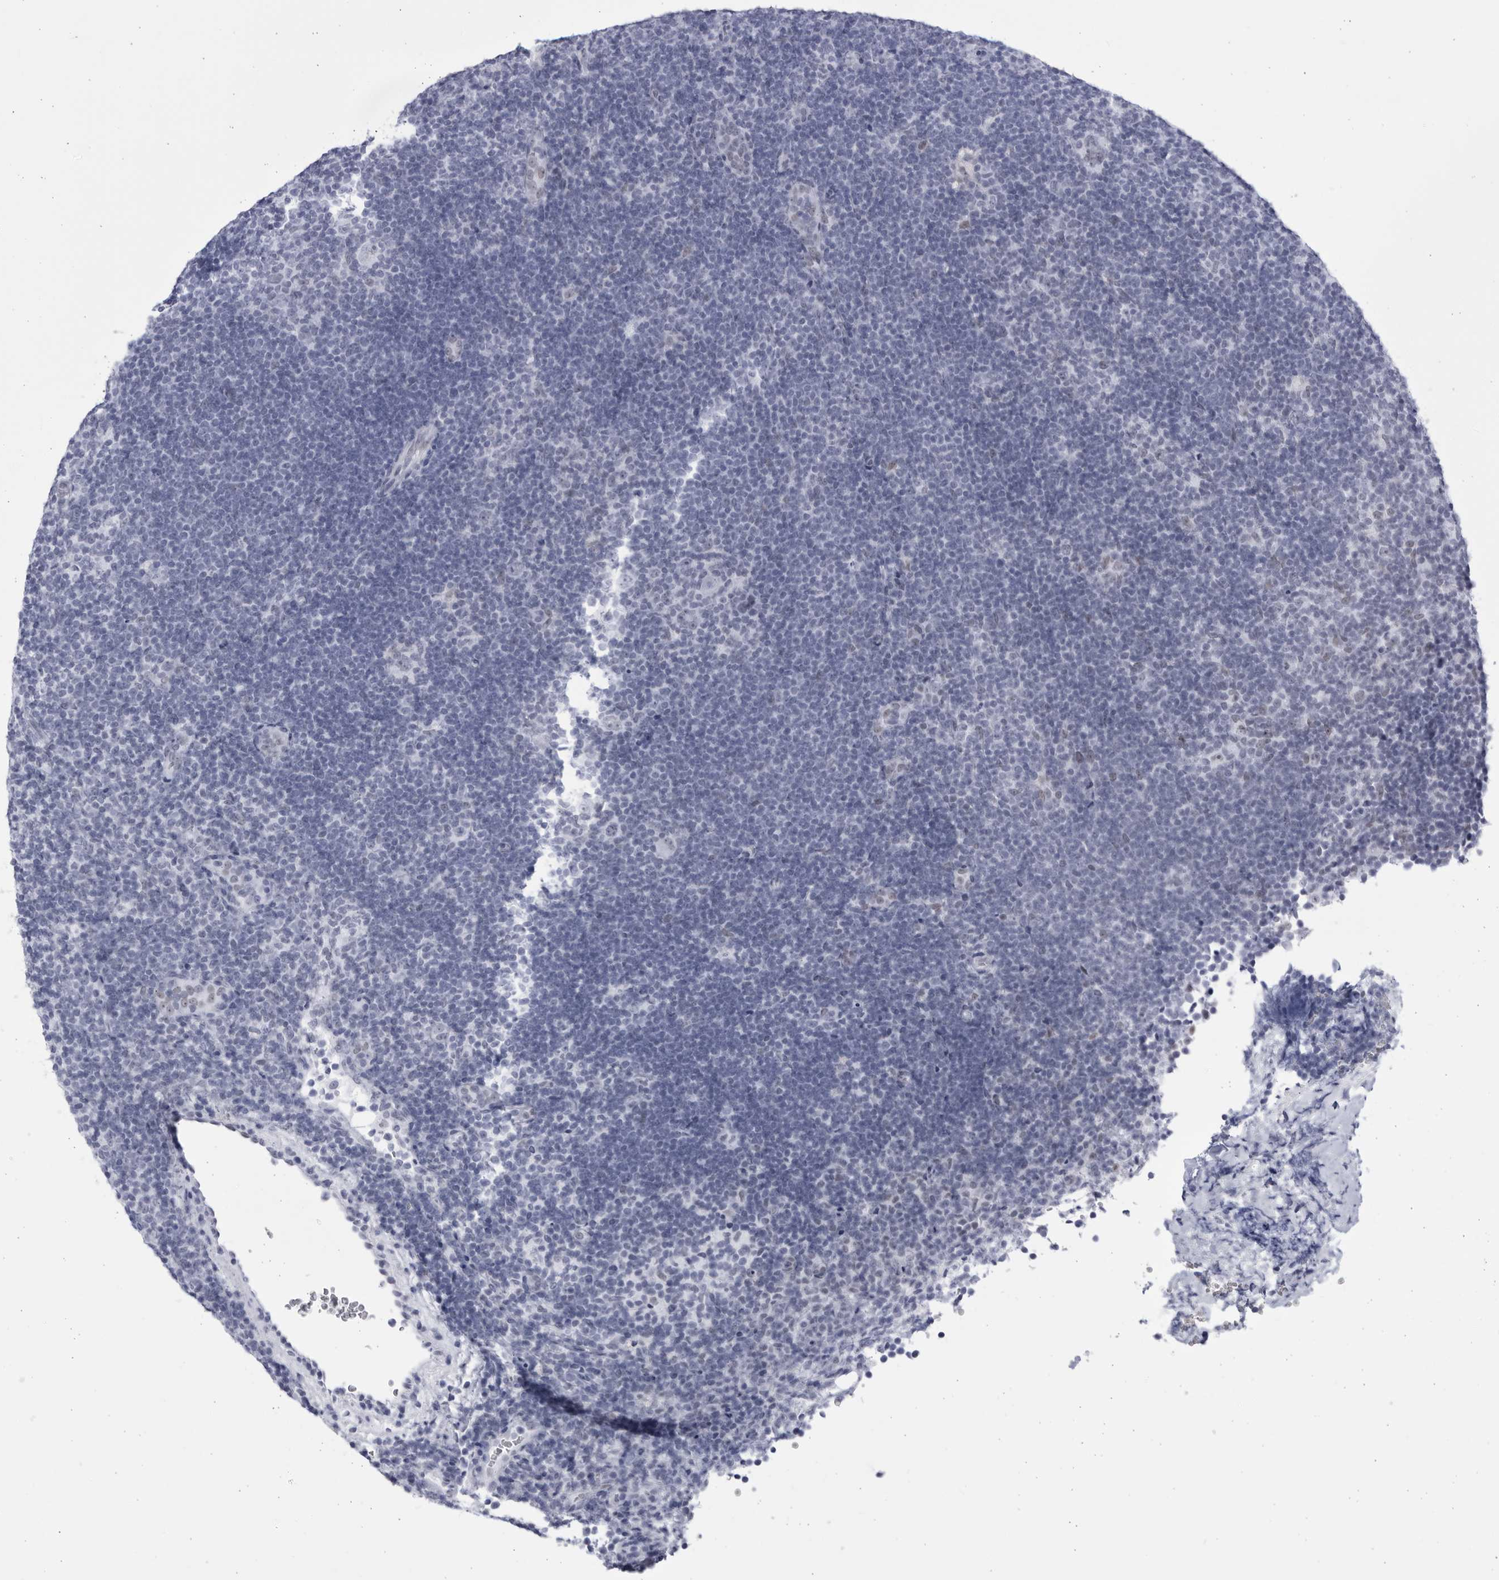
{"staining": {"intensity": "weak", "quantity": "<25%", "location": "nuclear"}, "tissue": "lymphoma", "cell_type": "Tumor cells", "image_type": "cancer", "snomed": [{"axis": "morphology", "description": "Hodgkin's disease, NOS"}, {"axis": "topography", "description": "Lymph node"}], "caption": "Protein analysis of Hodgkin's disease demonstrates no significant staining in tumor cells.", "gene": "CCDC181", "patient": {"sex": "female", "age": 57}}